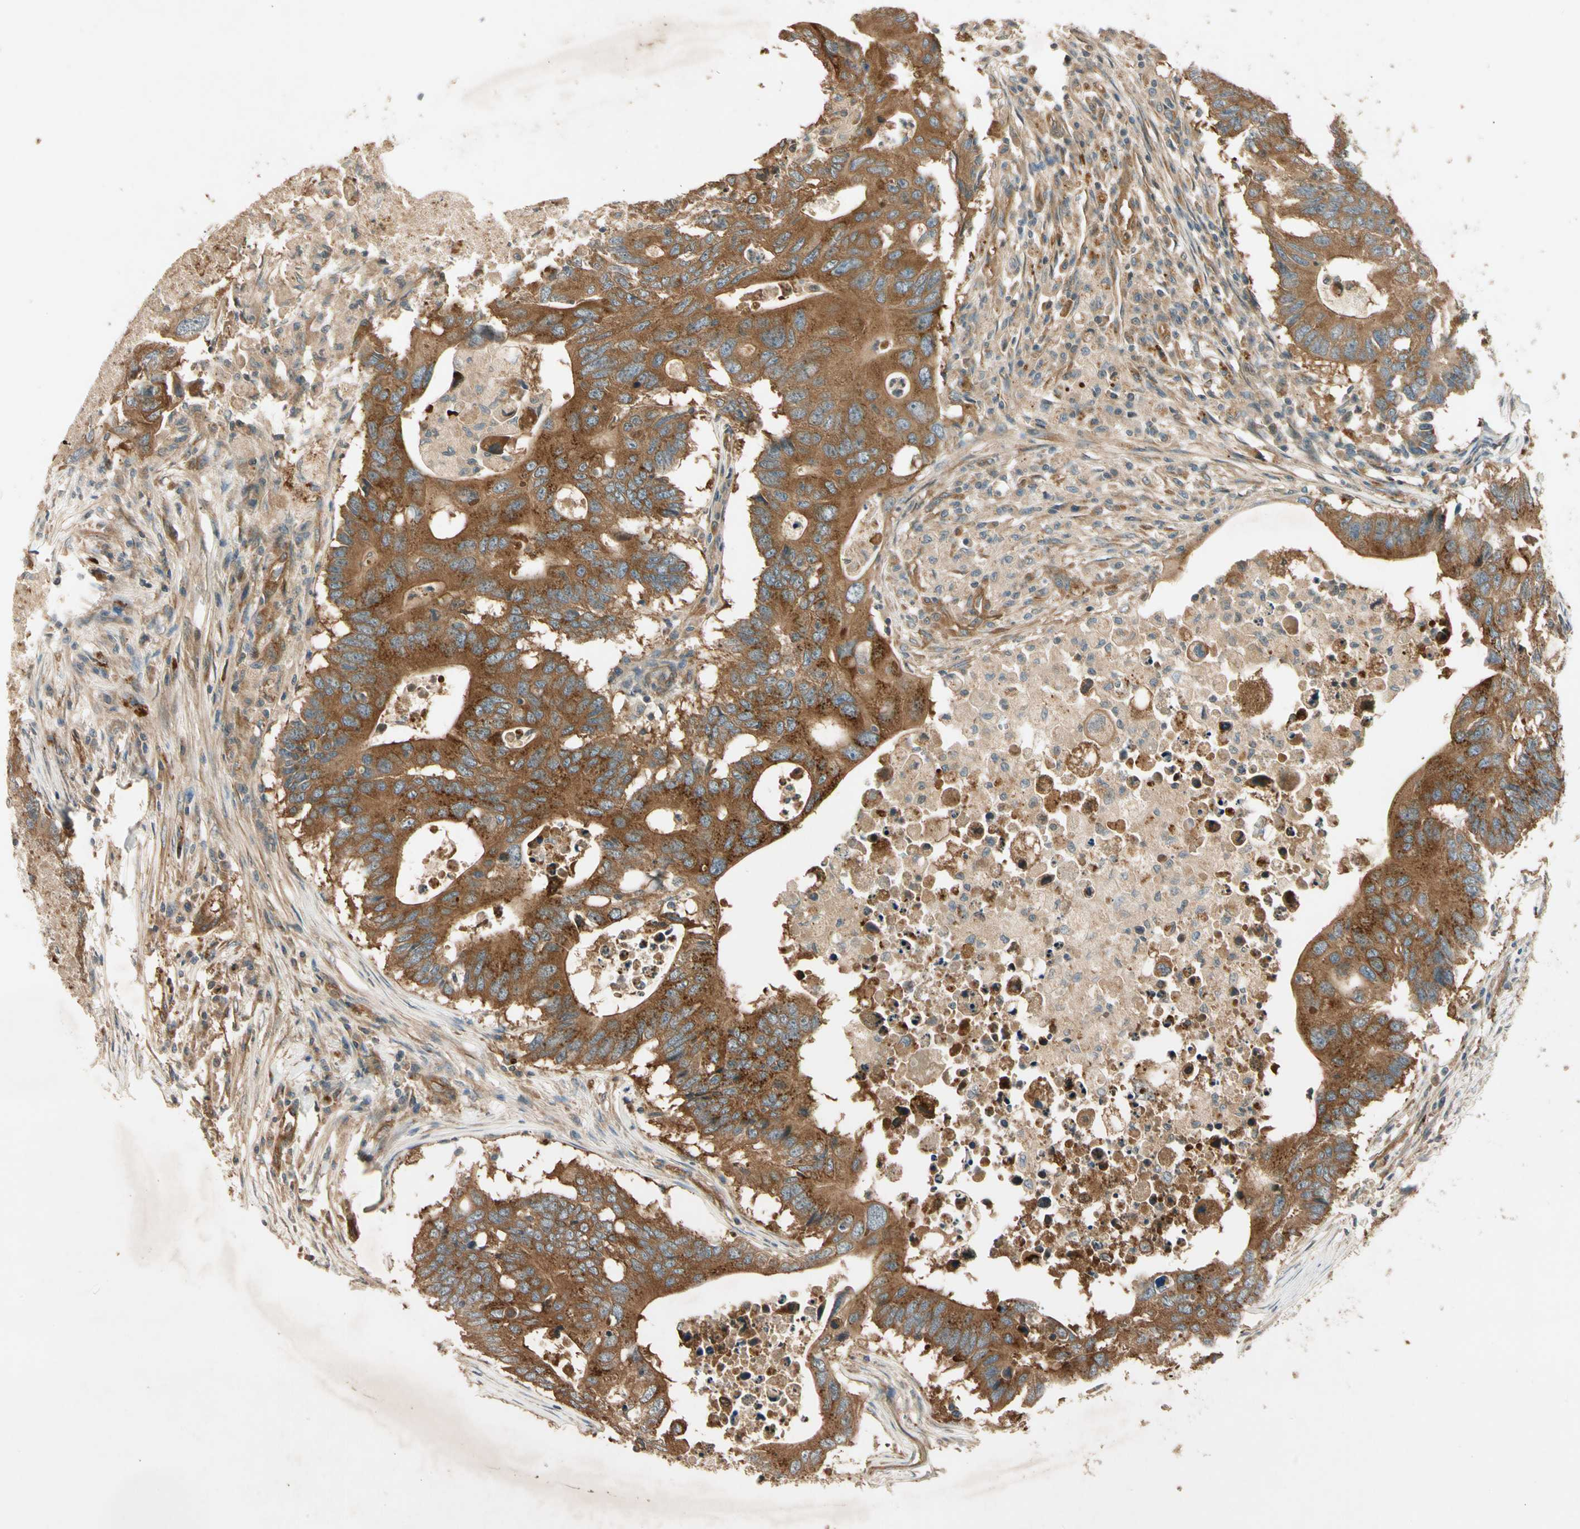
{"staining": {"intensity": "moderate", "quantity": ">75%", "location": "cytoplasmic/membranous"}, "tissue": "colorectal cancer", "cell_type": "Tumor cells", "image_type": "cancer", "snomed": [{"axis": "morphology", "description": "Adenocarcinoma, NOS"}, {"axis": "topography", "description": "Colon"}], "caption": "This histopathology image demonstrates colorectal cancer stained with immunohistochemistry (IHC) to label a protein in brown. The cytoplasmic/membranous of tumor cells show moderate positivity for the protein. Nuclei are counter-stained blue.", "gene": "ROCK2", "patient": {"sex": "male", "age": 71}}